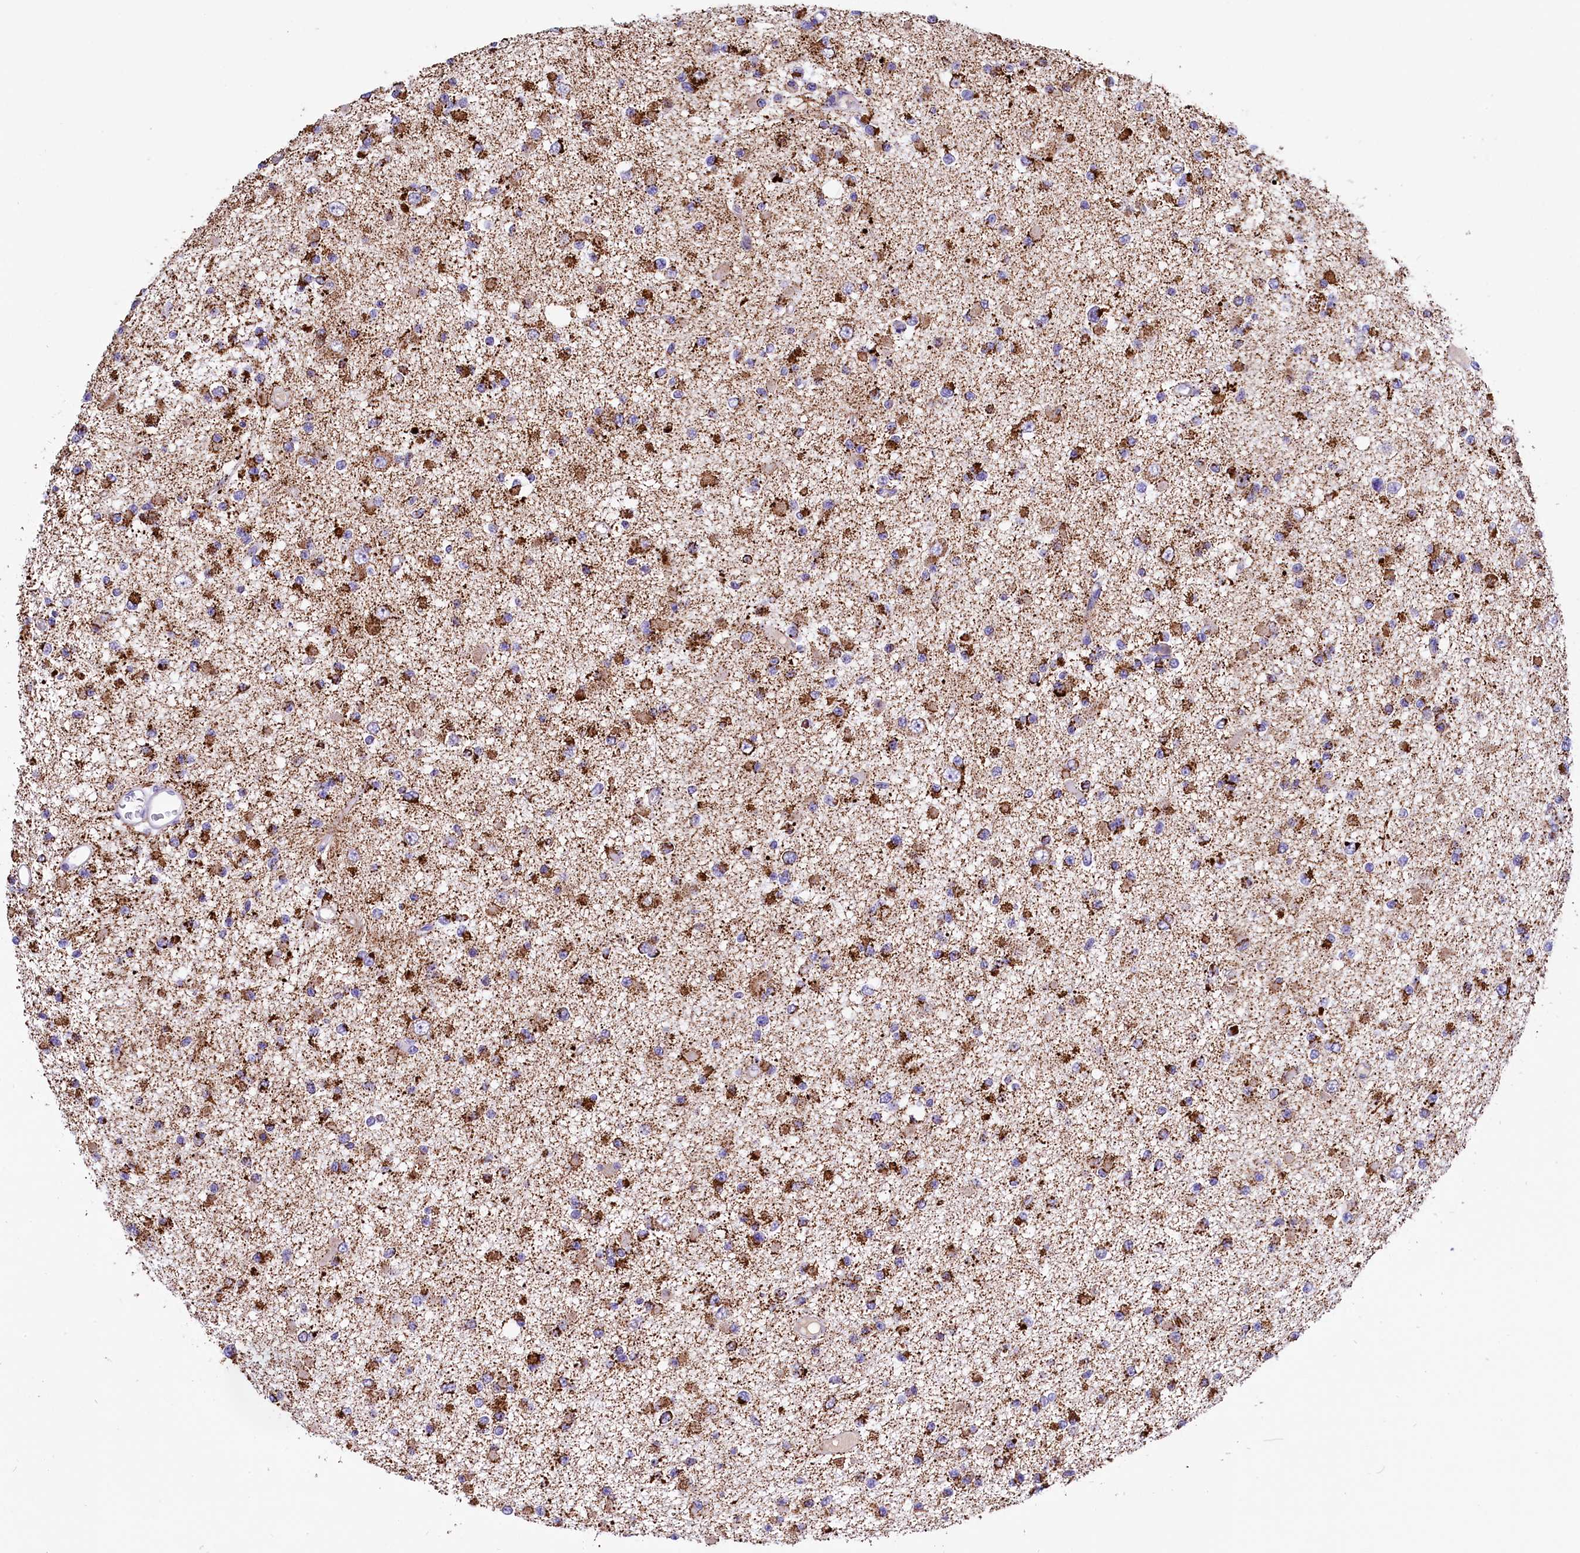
{"staining": {"intensity": "moderate", "quantity": ">75%", "location": "cytoplasmic/membranous"}, "tissue": "glioma", "cell_type": "Tumor cells", "image_type": "cancer", "snomed": [{"axis": "morphology", "description": "Glioma, malignant, Low grade"}, {"axis": "topography", "description": "Brain"}], "caption": "Protein positivity by immunohistochemistry (IHC) demonstrates moderate cytoplasmic/membranous expression in about >75% of tumor cells in glioma.", "gene": "ABAT", "patient": {"sex": "female", "age": 22}}